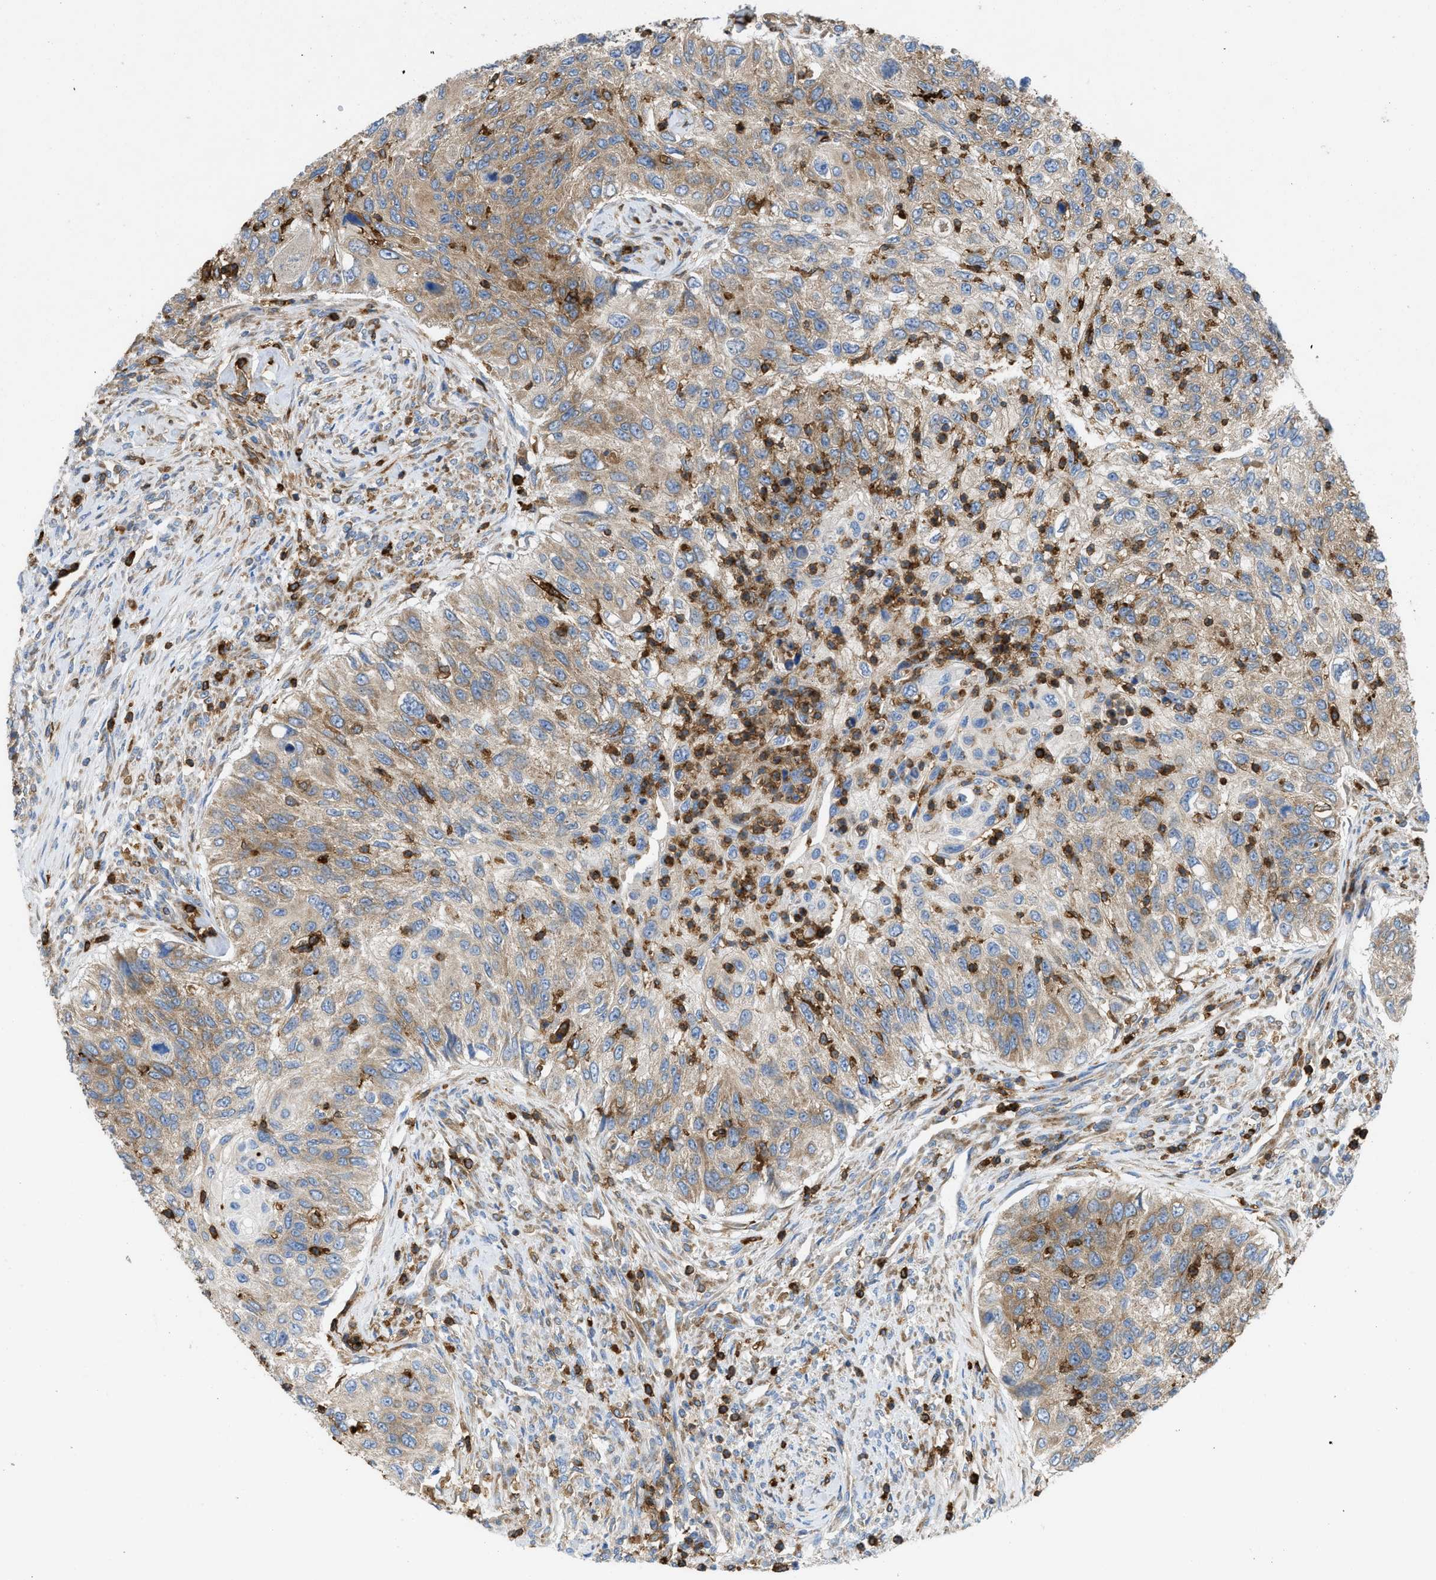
{"staining": {"intensity": "moderate", "quantity": "25%-75%", "location": "cytoplasmic/membranous"}, "tissue": "urothelial cancer", "cell_type": "Tumor cells", "image_type": "cancer", "snomed": [{"axis": "morphology", "description": "Urothelial carcinoma, High grade"}, {"axis": "topography", "description": "Urinary bladder"}], "caption": "About 25%-75% of tumor cells in human urothelial carcinoma (high-grade) reveal moderate cytoplasmic/membranous protein staining as visualized by brown immunohistochemical staining.", "gene": "GPAT4", "patient": {"sex": "female", "age": 60}}